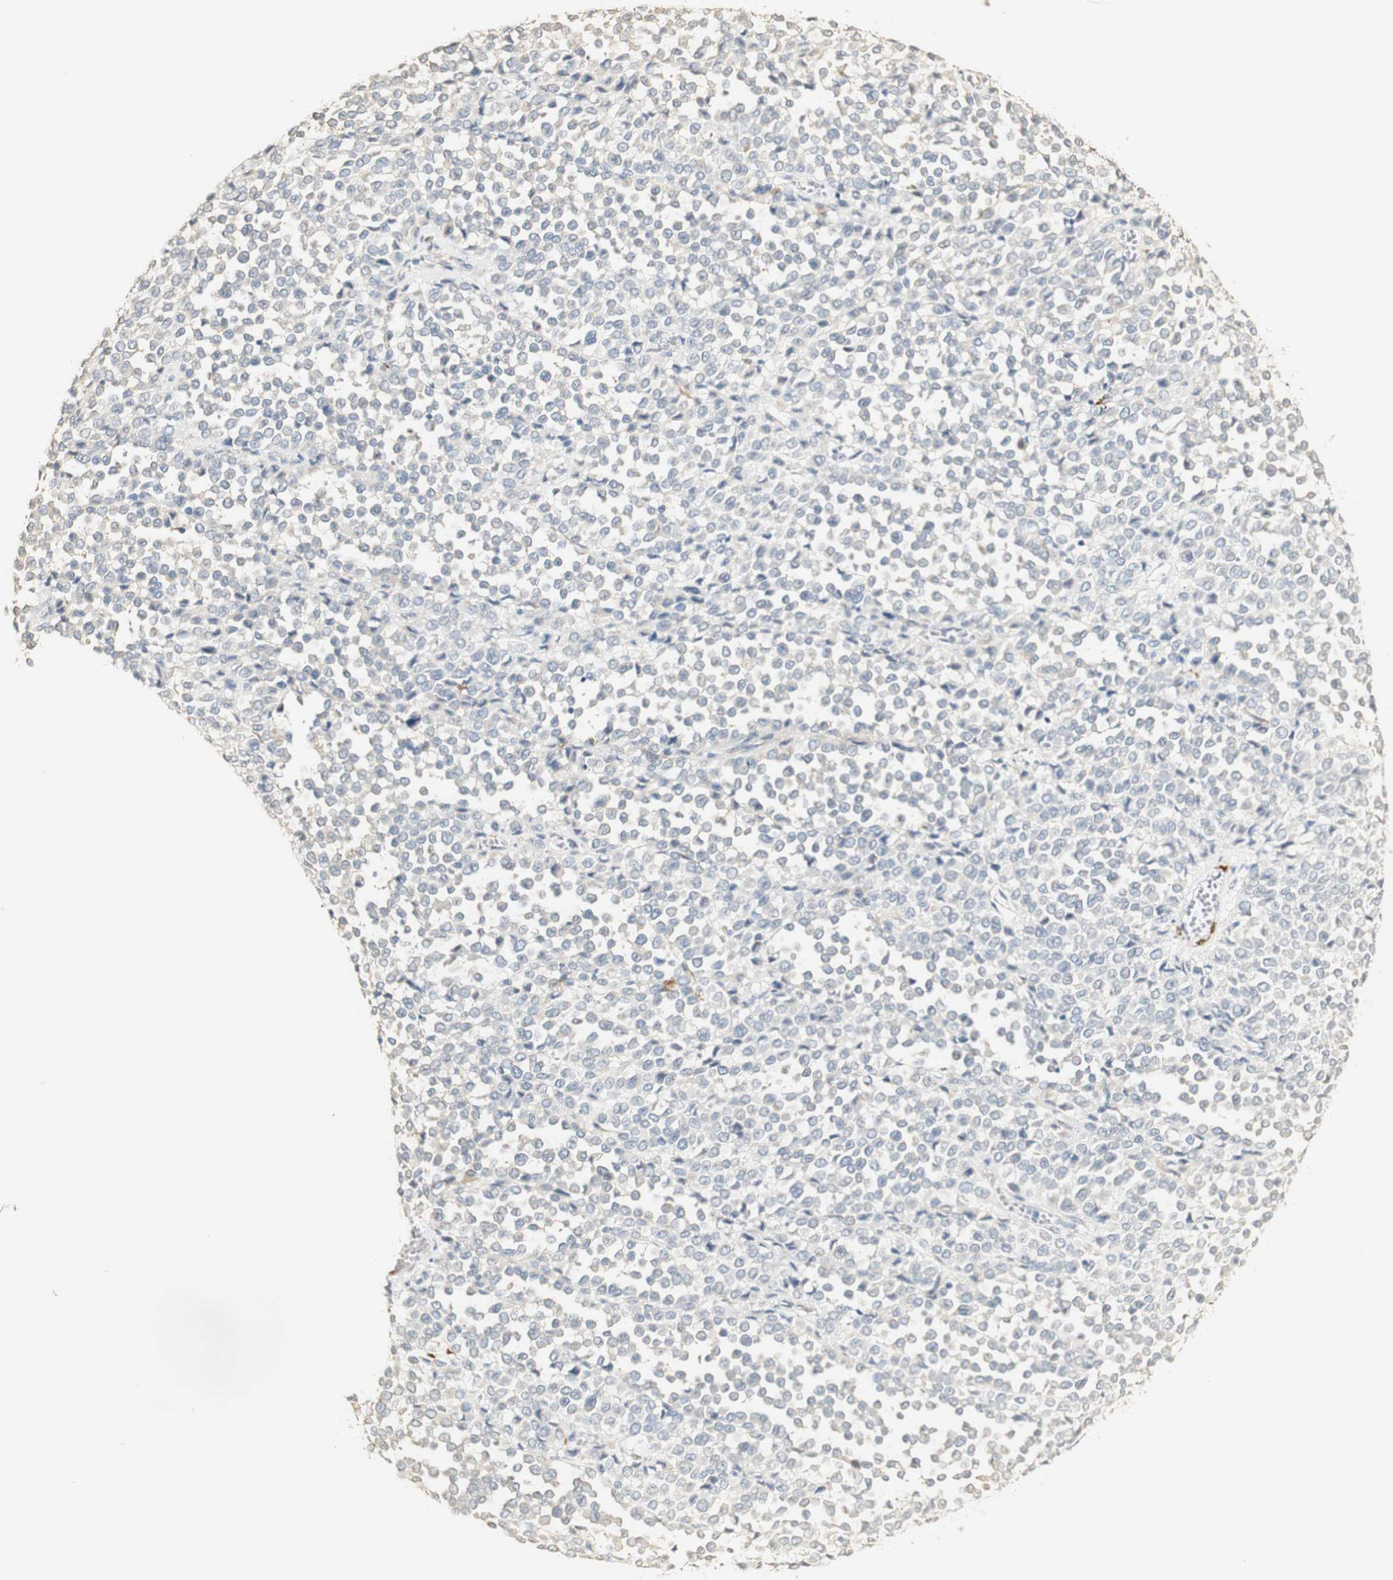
{"staining": {"intensity": "negative", "quantity": "none", "location": "none"}, "tissue": "melanoma", "cell_type": "Tumor cells", "image_type": "cancer", "snomed": [{"axis": "morphology", "description": "Malignant melanoma, Metastatic site"}, {"axis": "topography", "description": "Pancreas"}], "caption": "Immunohistochemistry (IHC) micrograph of neoplastic tissue: human melanoma stained with DAB (3,3'-diaminobenzidine) shows no significant protein positivity in tumor cells.", "gene": "FMO3", "patient": {"sex": "female", "age": 30}}